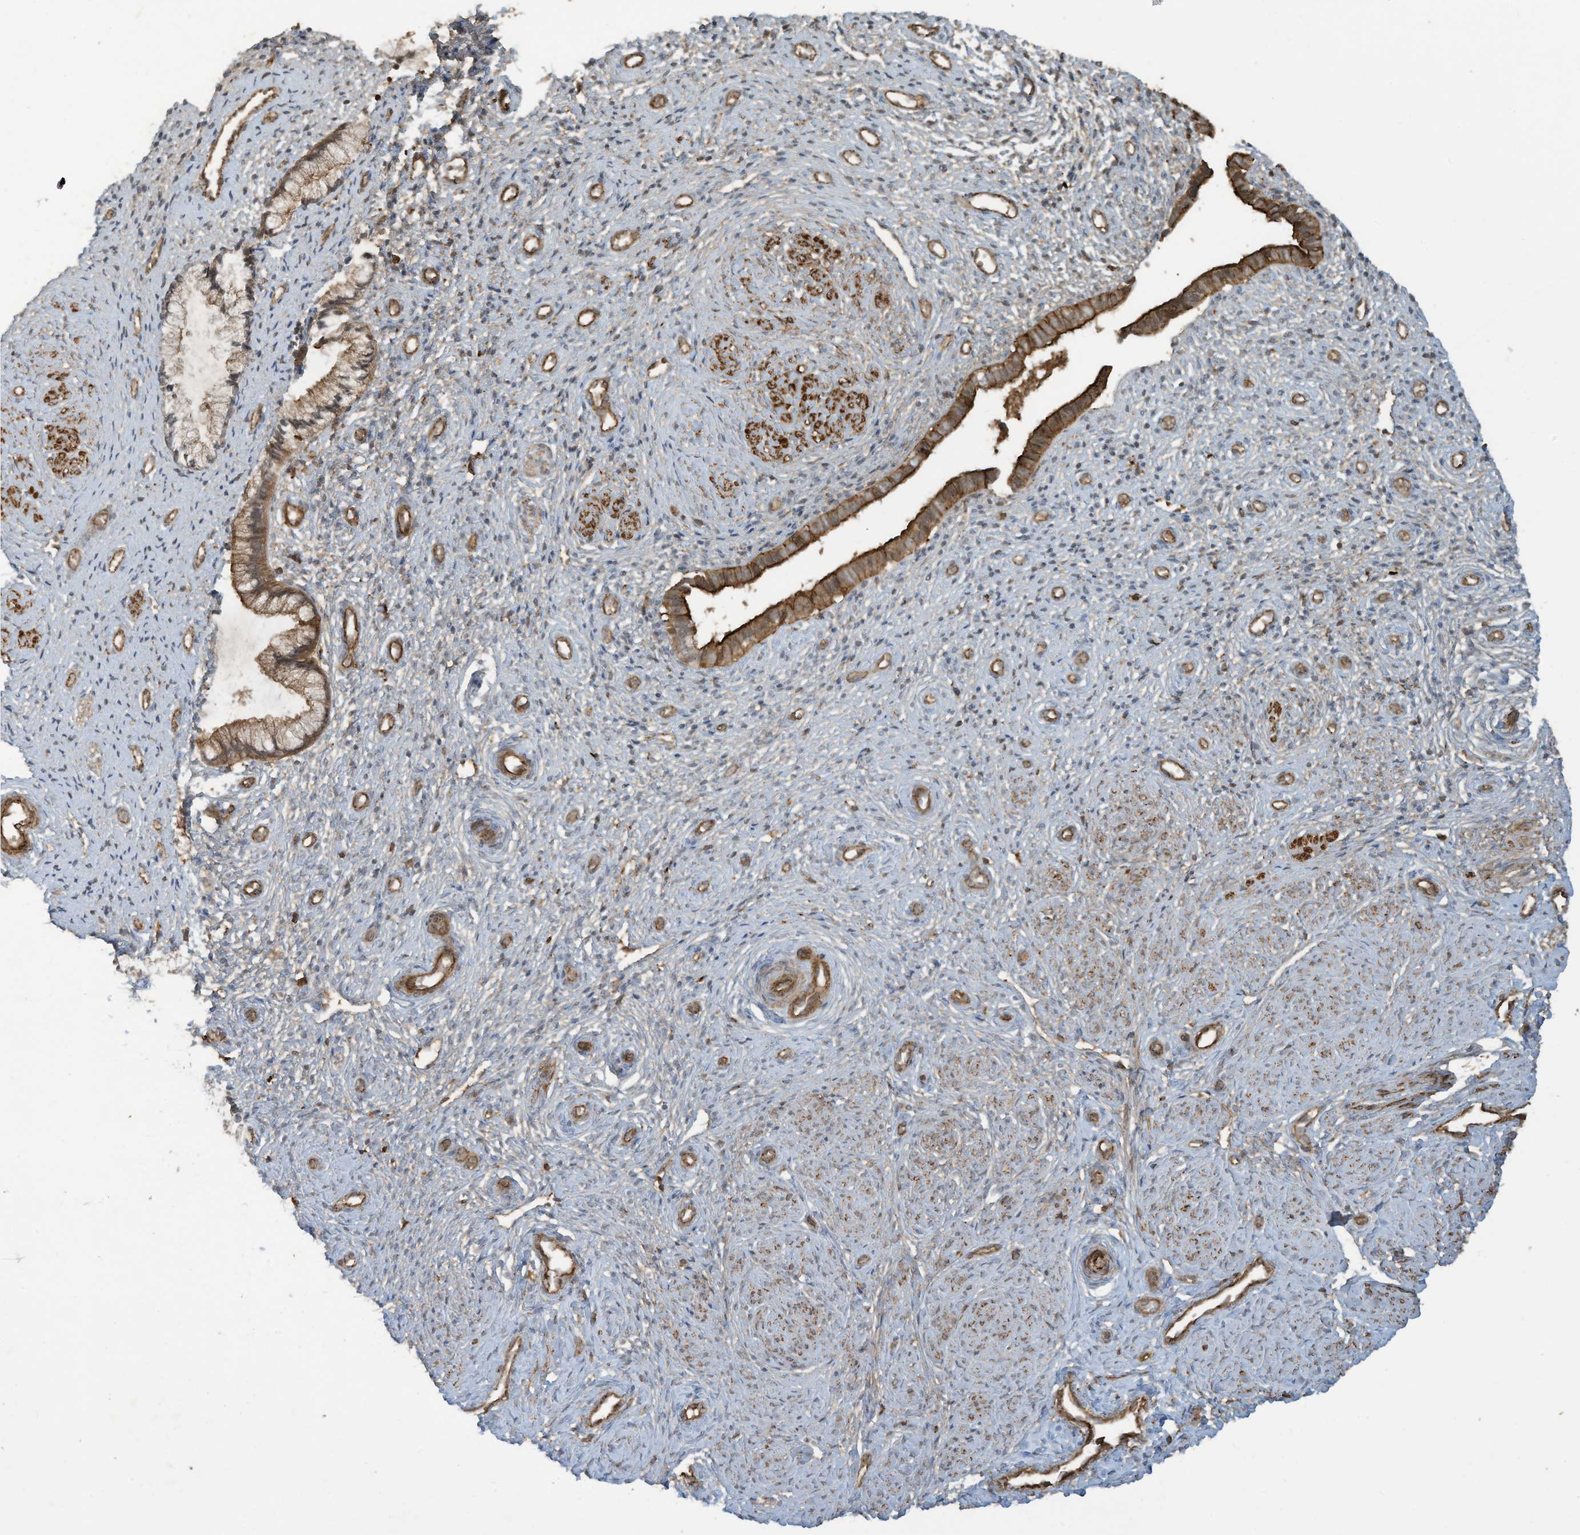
{"staining": {"intensity": "strong", "quantity": ">75%", "location": "cytoplasmic/membranous"}, "tissue": "cervix", "cell_type": "Glandular cells", "image_type": "normal", "snomed": [{"axis": "morphology", "description": "Normal tissue, NOS"}, {"axis": "topography", "description": "Cervix"}], "caption": "Strong cytoplasmic/membranous staining is identified in approximately >75% of glandular cells in normal cervix.", "gene": "DDIT4", "patient": {"sex": "female", "age": 27}}